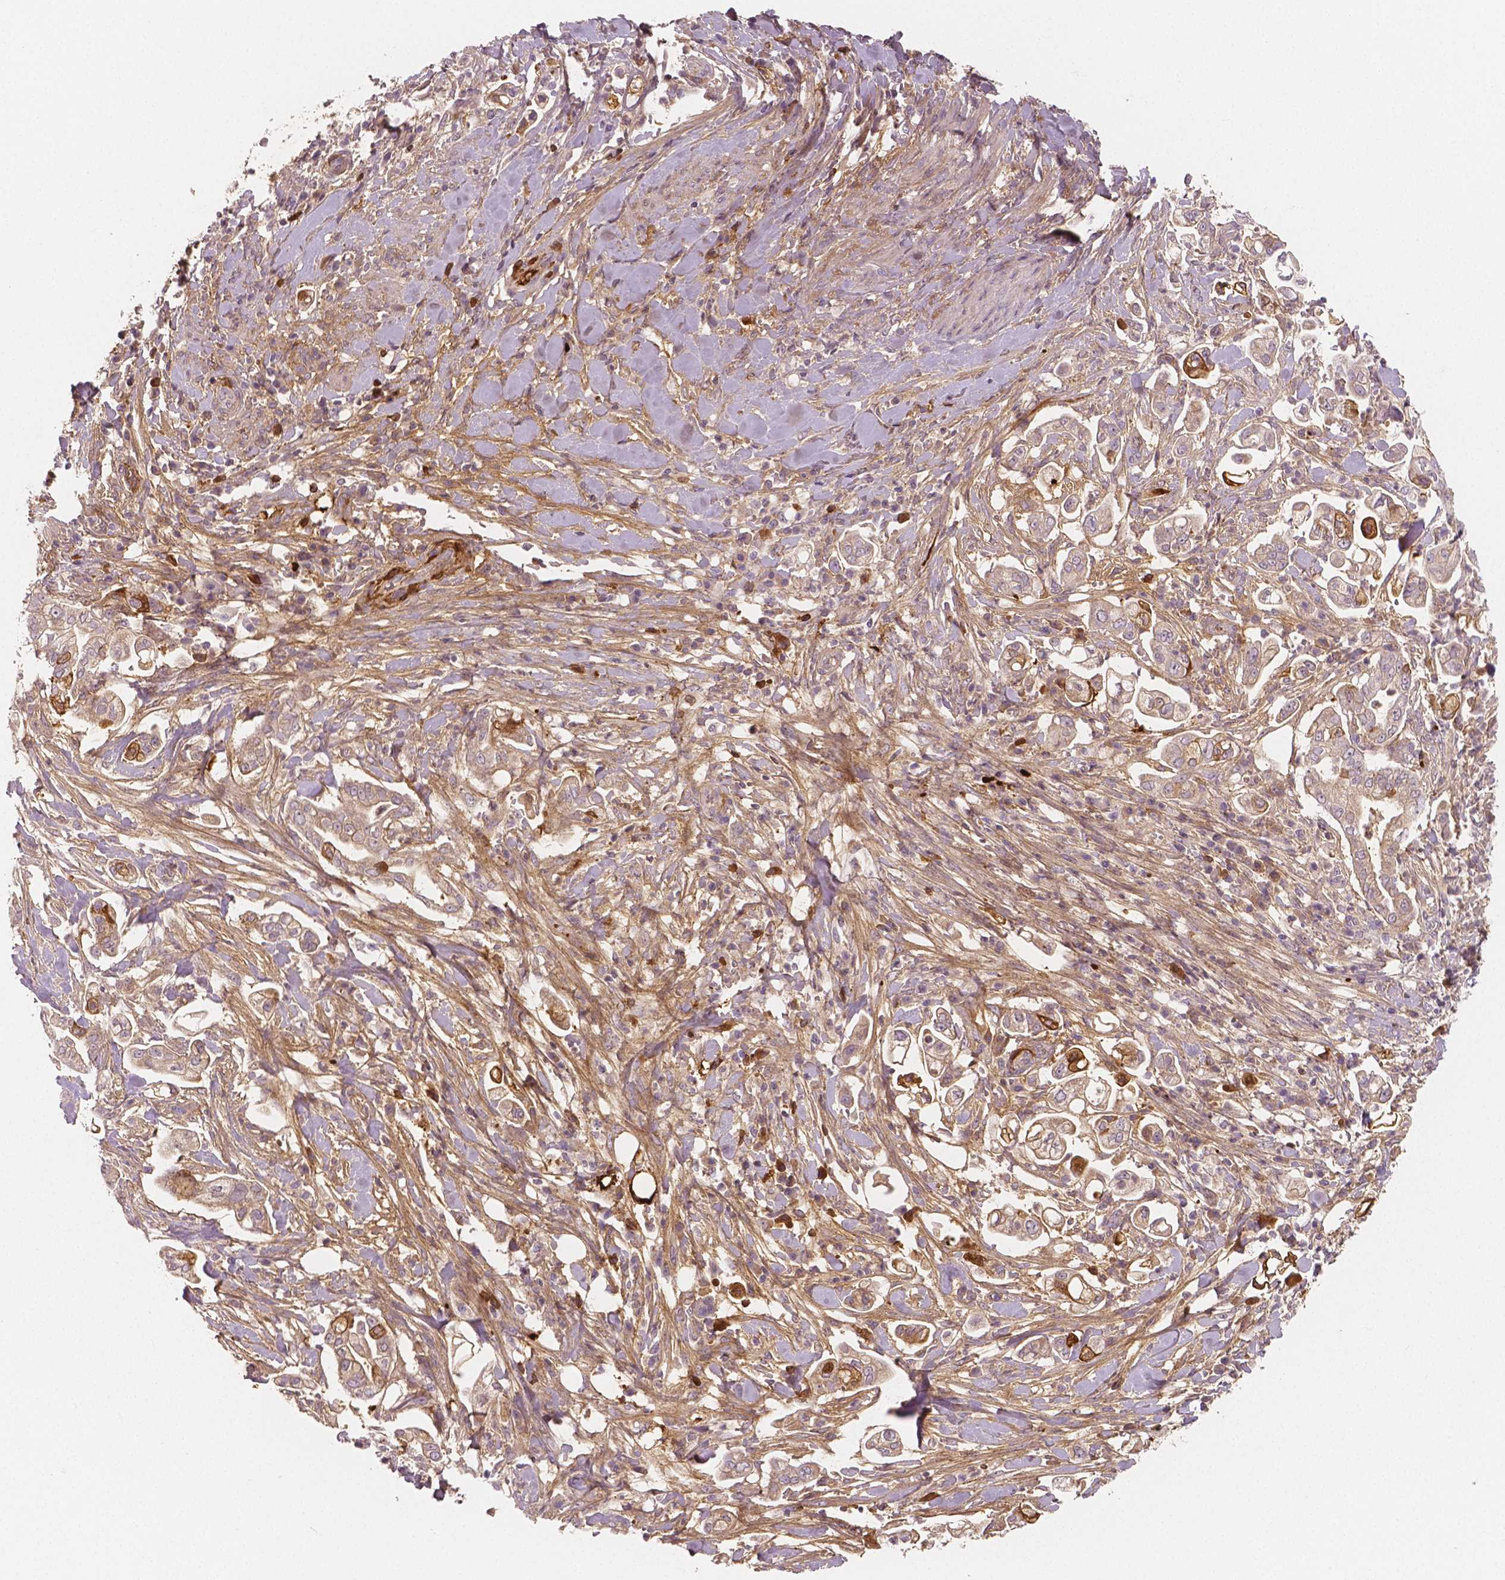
{"staining": {"intensity": "weak", "quantity": "25%-75%", "location": "cytoplasmic/membranous"}, "tissue": "pancreatic cancer", "cell_type": "Tumor cells", "image_type": "cancer", "snomed": [{"axis": "morphology", "description": "Adenocarcinoma, NOS"}, {"axis": "topography", "description": "Pancreas"}], "caption": "Tumor cells display low levels of weak cytoplasmic/membranous staining in about 25%-75% of cells in adenocarcinoma (pancreatic). (IHC, brightfield microscopy, high magnification).", "gene": "APOA4", "patient": {"sex": "female", "age": 69}}